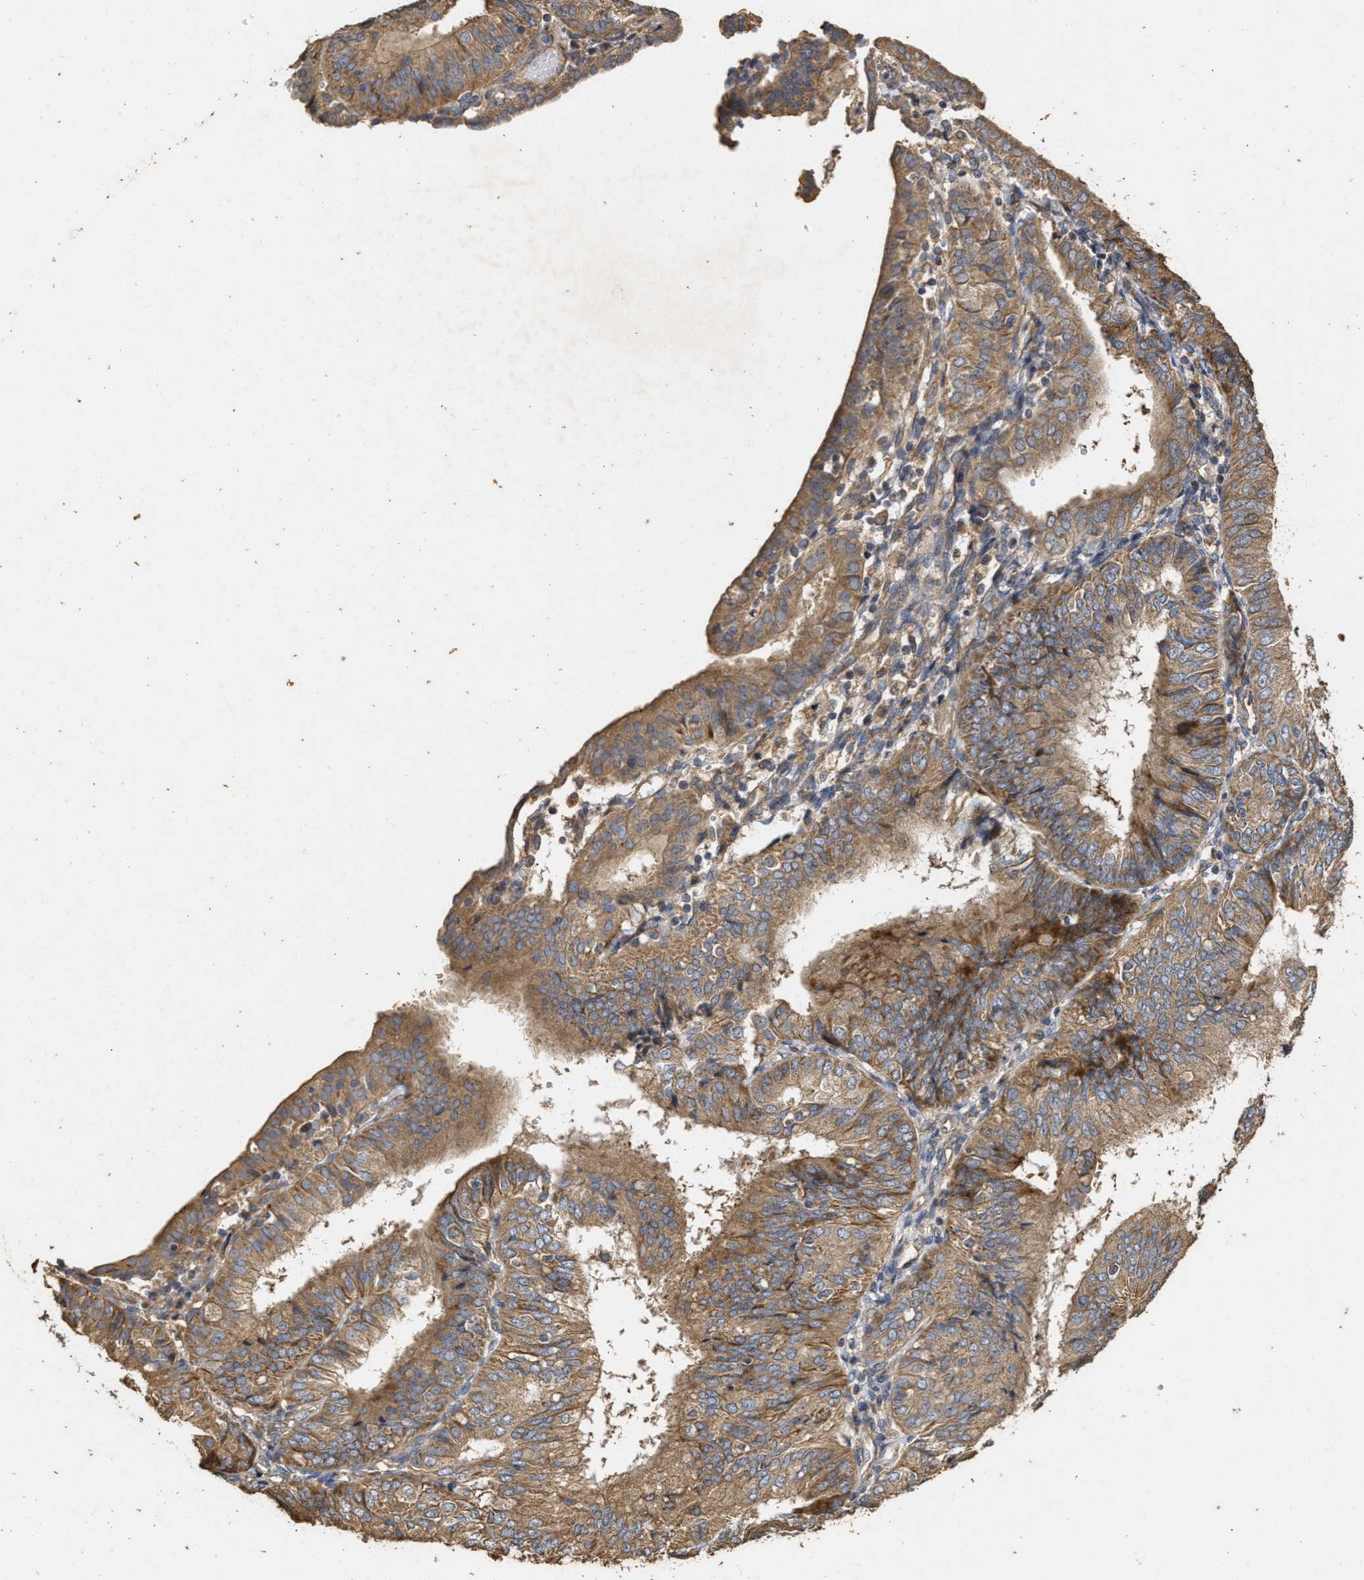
{"staining": {"intensity": "moderate", "quantity": ">75%", "location": "cytoplasmic/membranous"}, "tissue": "endometrial cancer", "cell_type": "Tumor cells", "image_type": "cancer", "snomed": [{"axis": "morphology", "description": "Adenocarcinoma, NOS"}, {"axis": "topography", "description": "Endometrium"}], "caption": "Protein analysis of endometrial cancer (adenocarcinoma) tissue reveals moderate cytoplasmic/membranous staining in approximately >75% of tumor cells. (DAB (3,3'-diaminobenzidine) IHC with brightfield microscopy, high magnification).", "gene": "NAV1", "patient": {"sex": "female", "age": 58}}